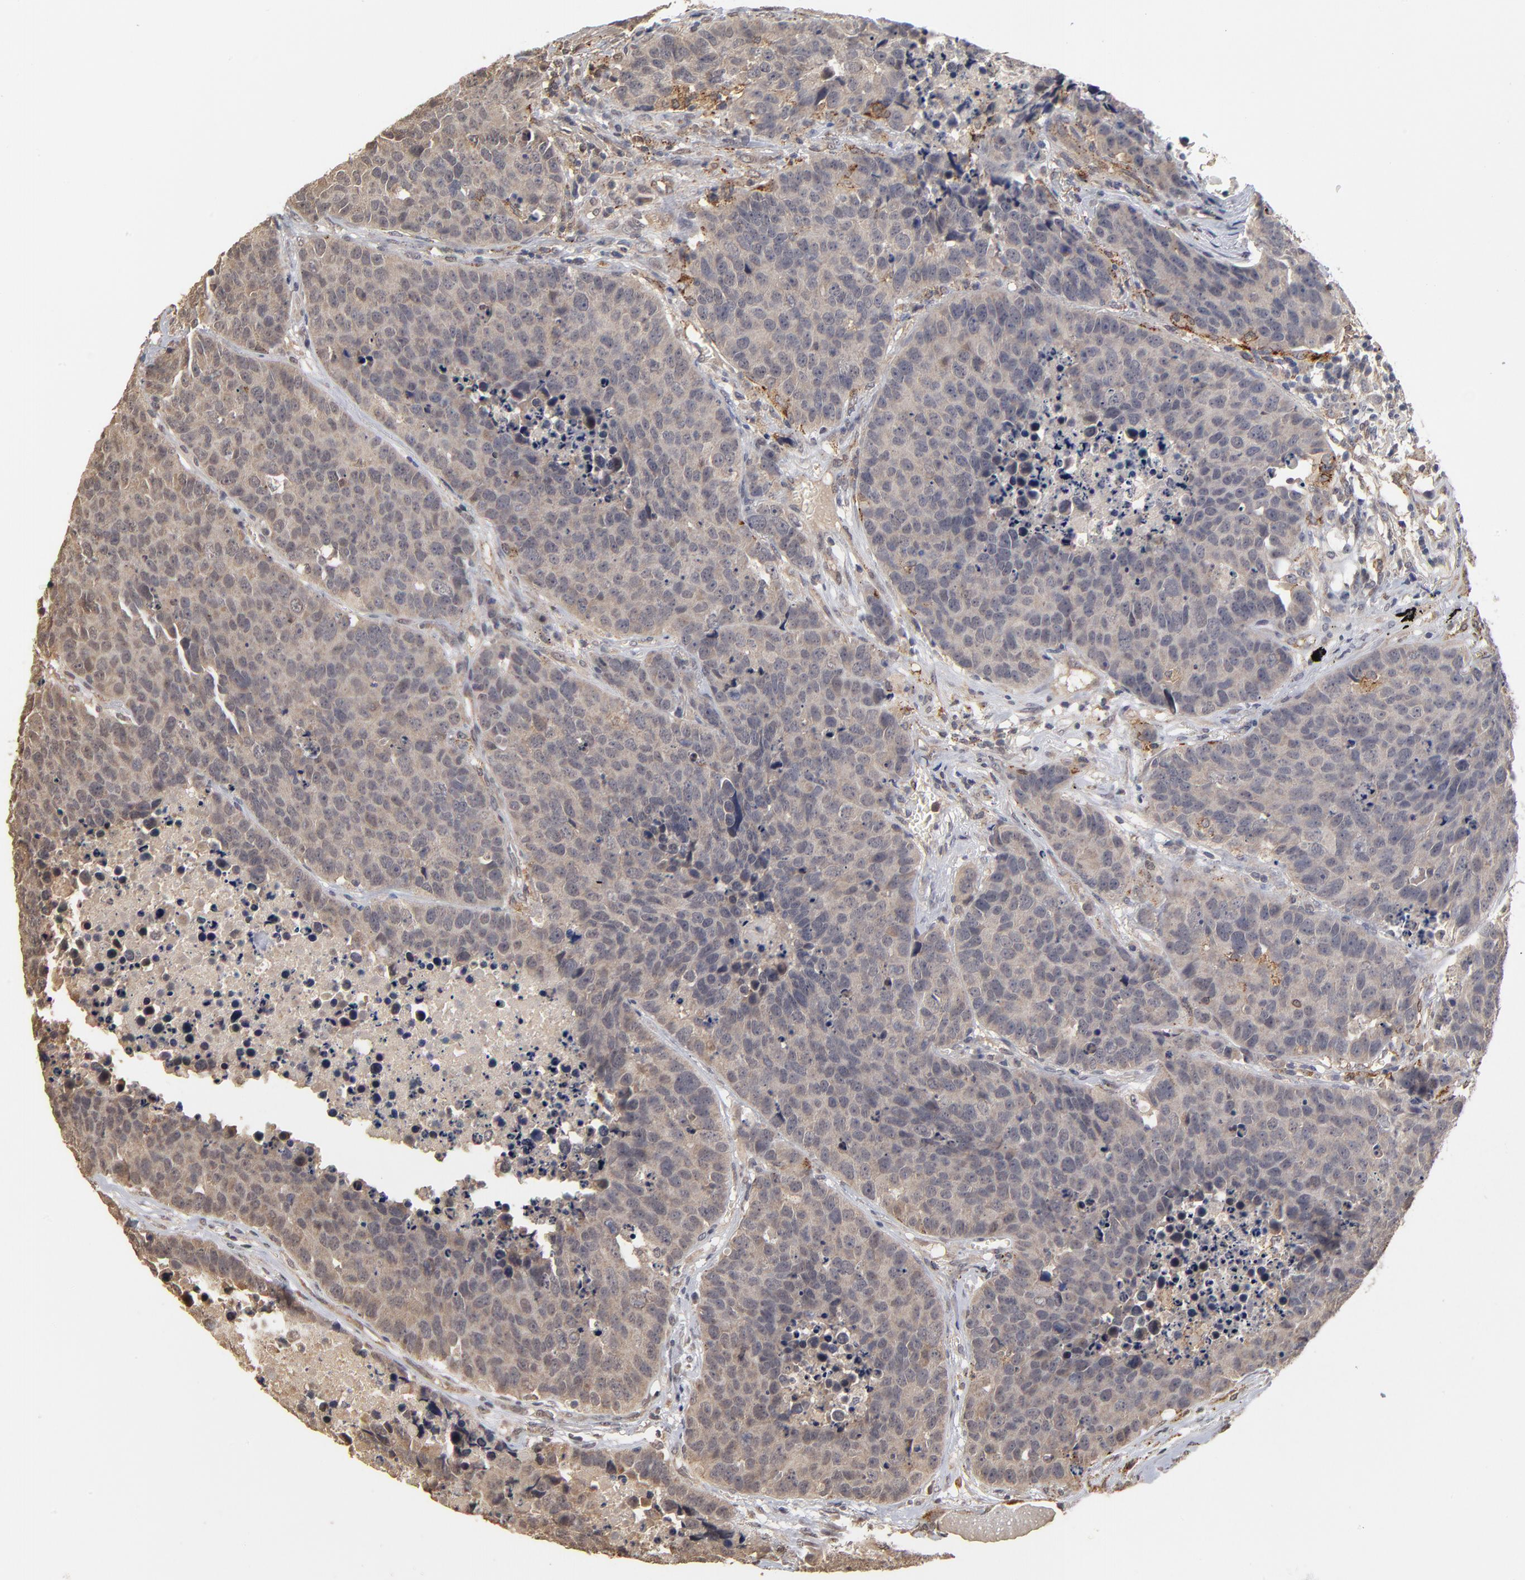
{"staining": {"intensity": "weak", "quantity": "25%-75%", "location": "cytoplasmic/membranous"}, "tissue": "carcinoid", "cell_type": "Tumor cells", "image_type": "cancer", "snomed": [{"axis": "morphology", "description": "Carcinoid, malignant, NOS"}, {"axis": "topography", "description": "Lung"}], "caption": "The micrograph displays a brown stain indicating the presence of a protein in the cytoplasmic/membranous of tumor cells in malignant carcinoid. (IHC, brightfield microscopy, high magnification).", "gene": "ASB8", "patient": {"sex": "male", "age": 60}}